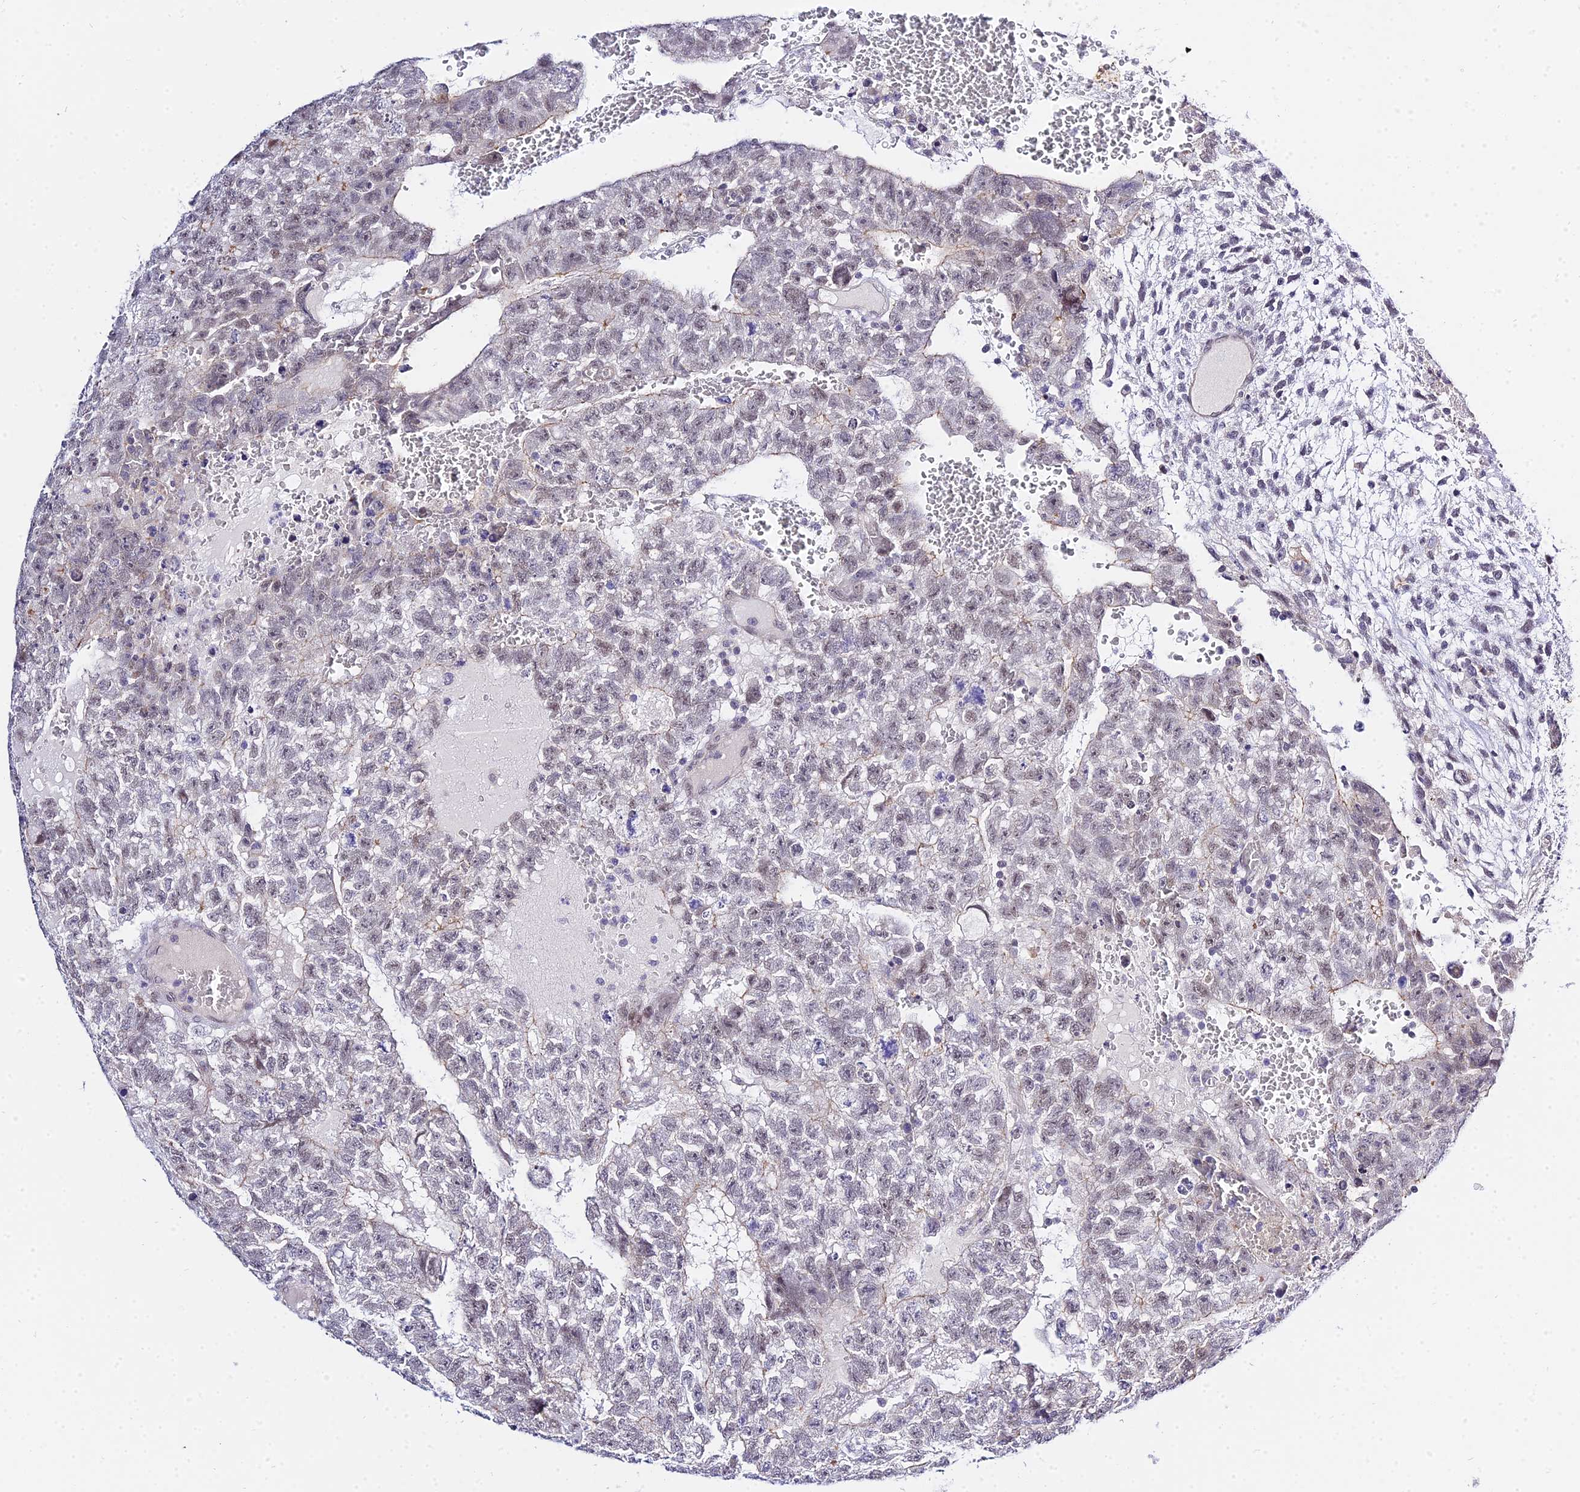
{"staining": {"intensity": "negative", "quantity": "none", "location": "none"}, "tissue": "testis cancer", "cell_type": "Tumor cells", "image_type": "cancer", "snomed": [{"axis": "morphology", "description": "Carcinoma, Embryonal, NOS"}, {"axis": "topography", "description": "Testis"}], "caption": "Immunohistochemistry micrograph of neoplastic tissue: human embryonal carcinoma (testis) stained with DAB (3,3'-diaminobenzidine) exhibits no significant protein expression in tumor cells.", "gene": "ZNF628", "patient": {"sex": "male", "age": 26}}